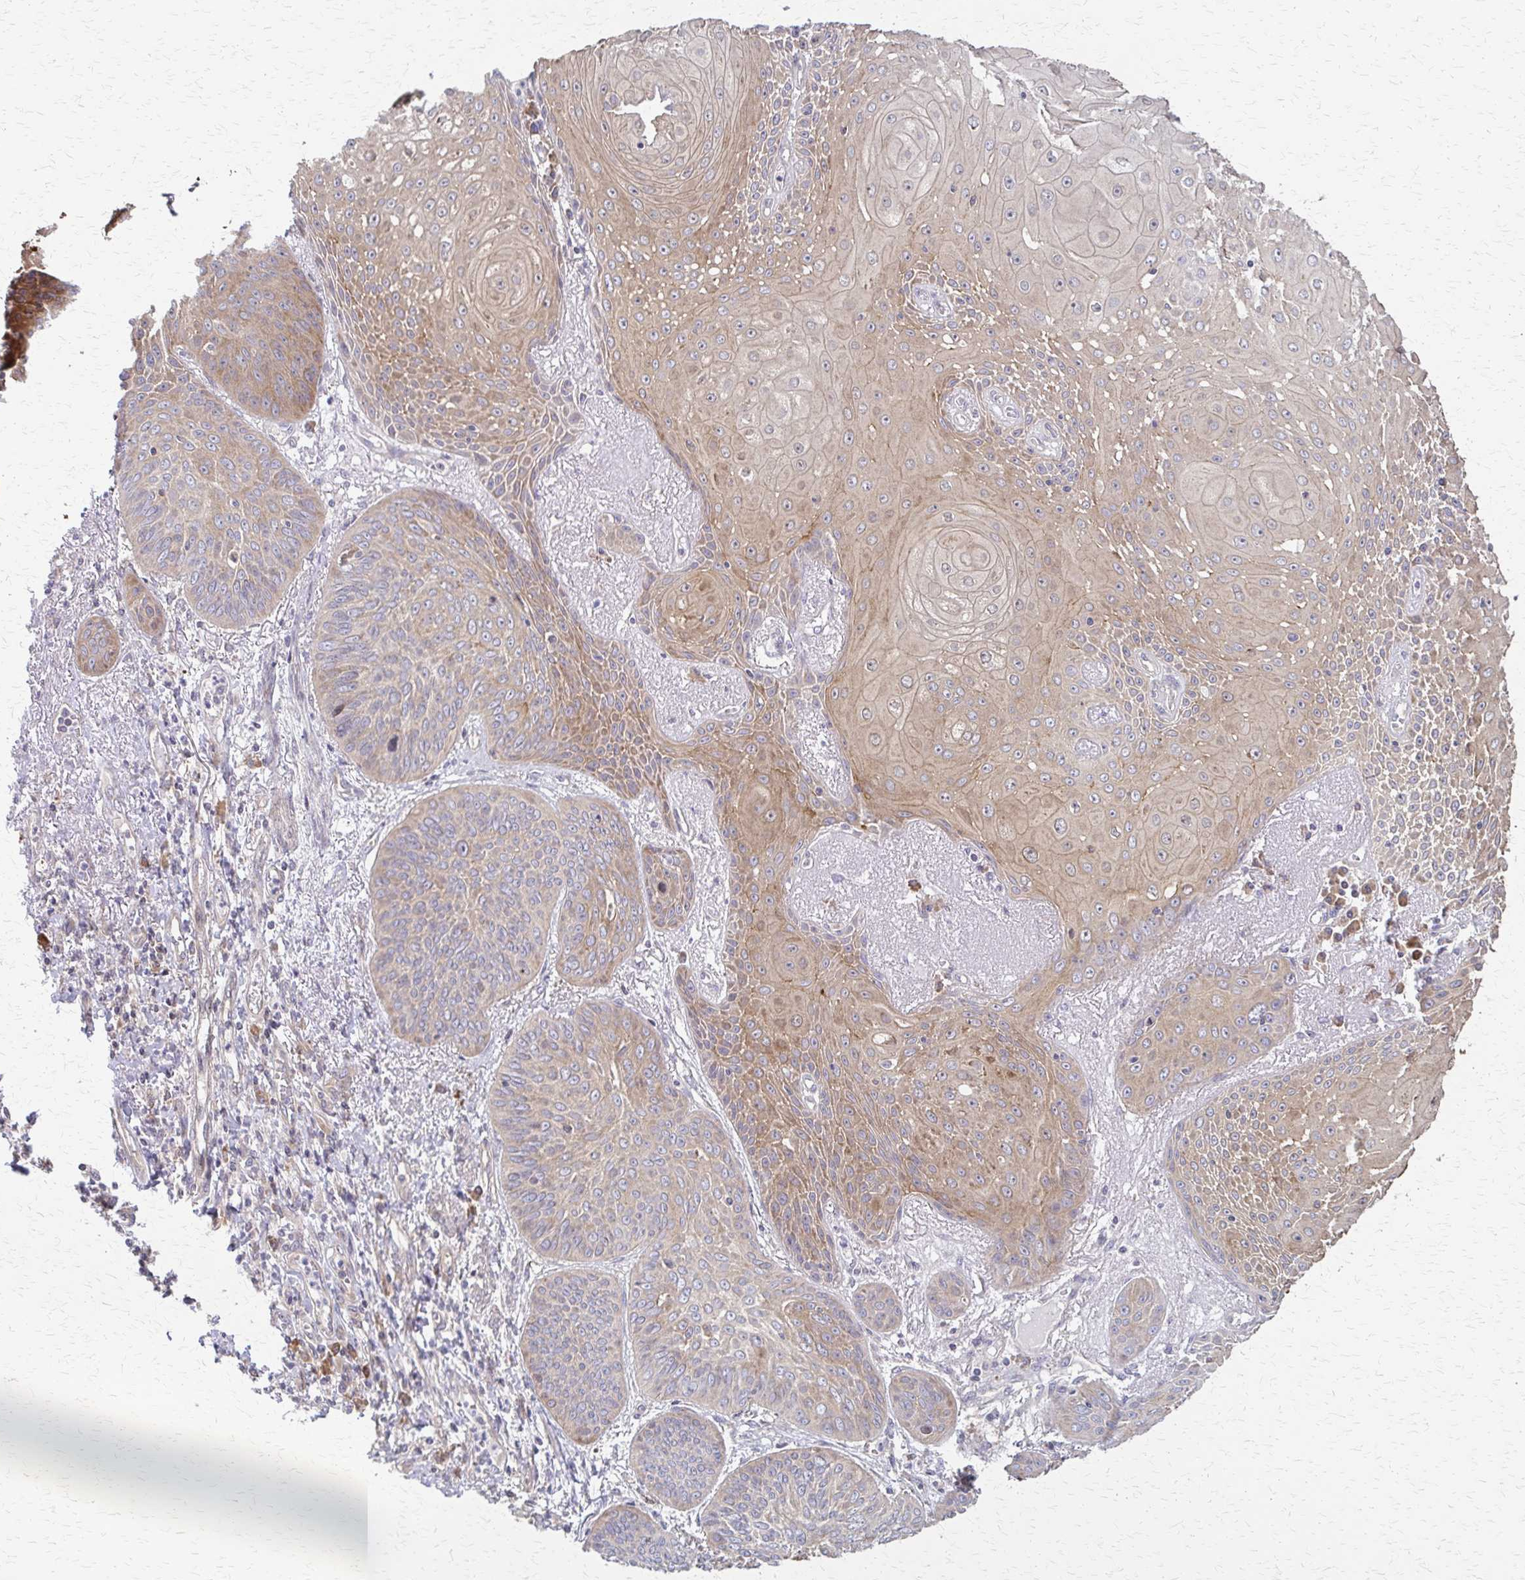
{"staining": {"intensity": "weak", "quantity": "25%-75%", "location": "cytoplasmic/membranous"}, "tissue": "lung cancer", "cell_type": "Tumor cells", "image_type": "cancer", "snomed": [{"axis": "morphology", "description": "Squamous cell carcinoma, NOS"}, {"axis": "topography", "description": "Lung"}], "caption": "A low amount of weak cytoplasmic/membranous expression is identified in about 25%-75% of tumor cells in squamous cell carcinoma (lung) tissue.", "gene": "EEF2", "patient": {"sex": "male", "age": 74}}